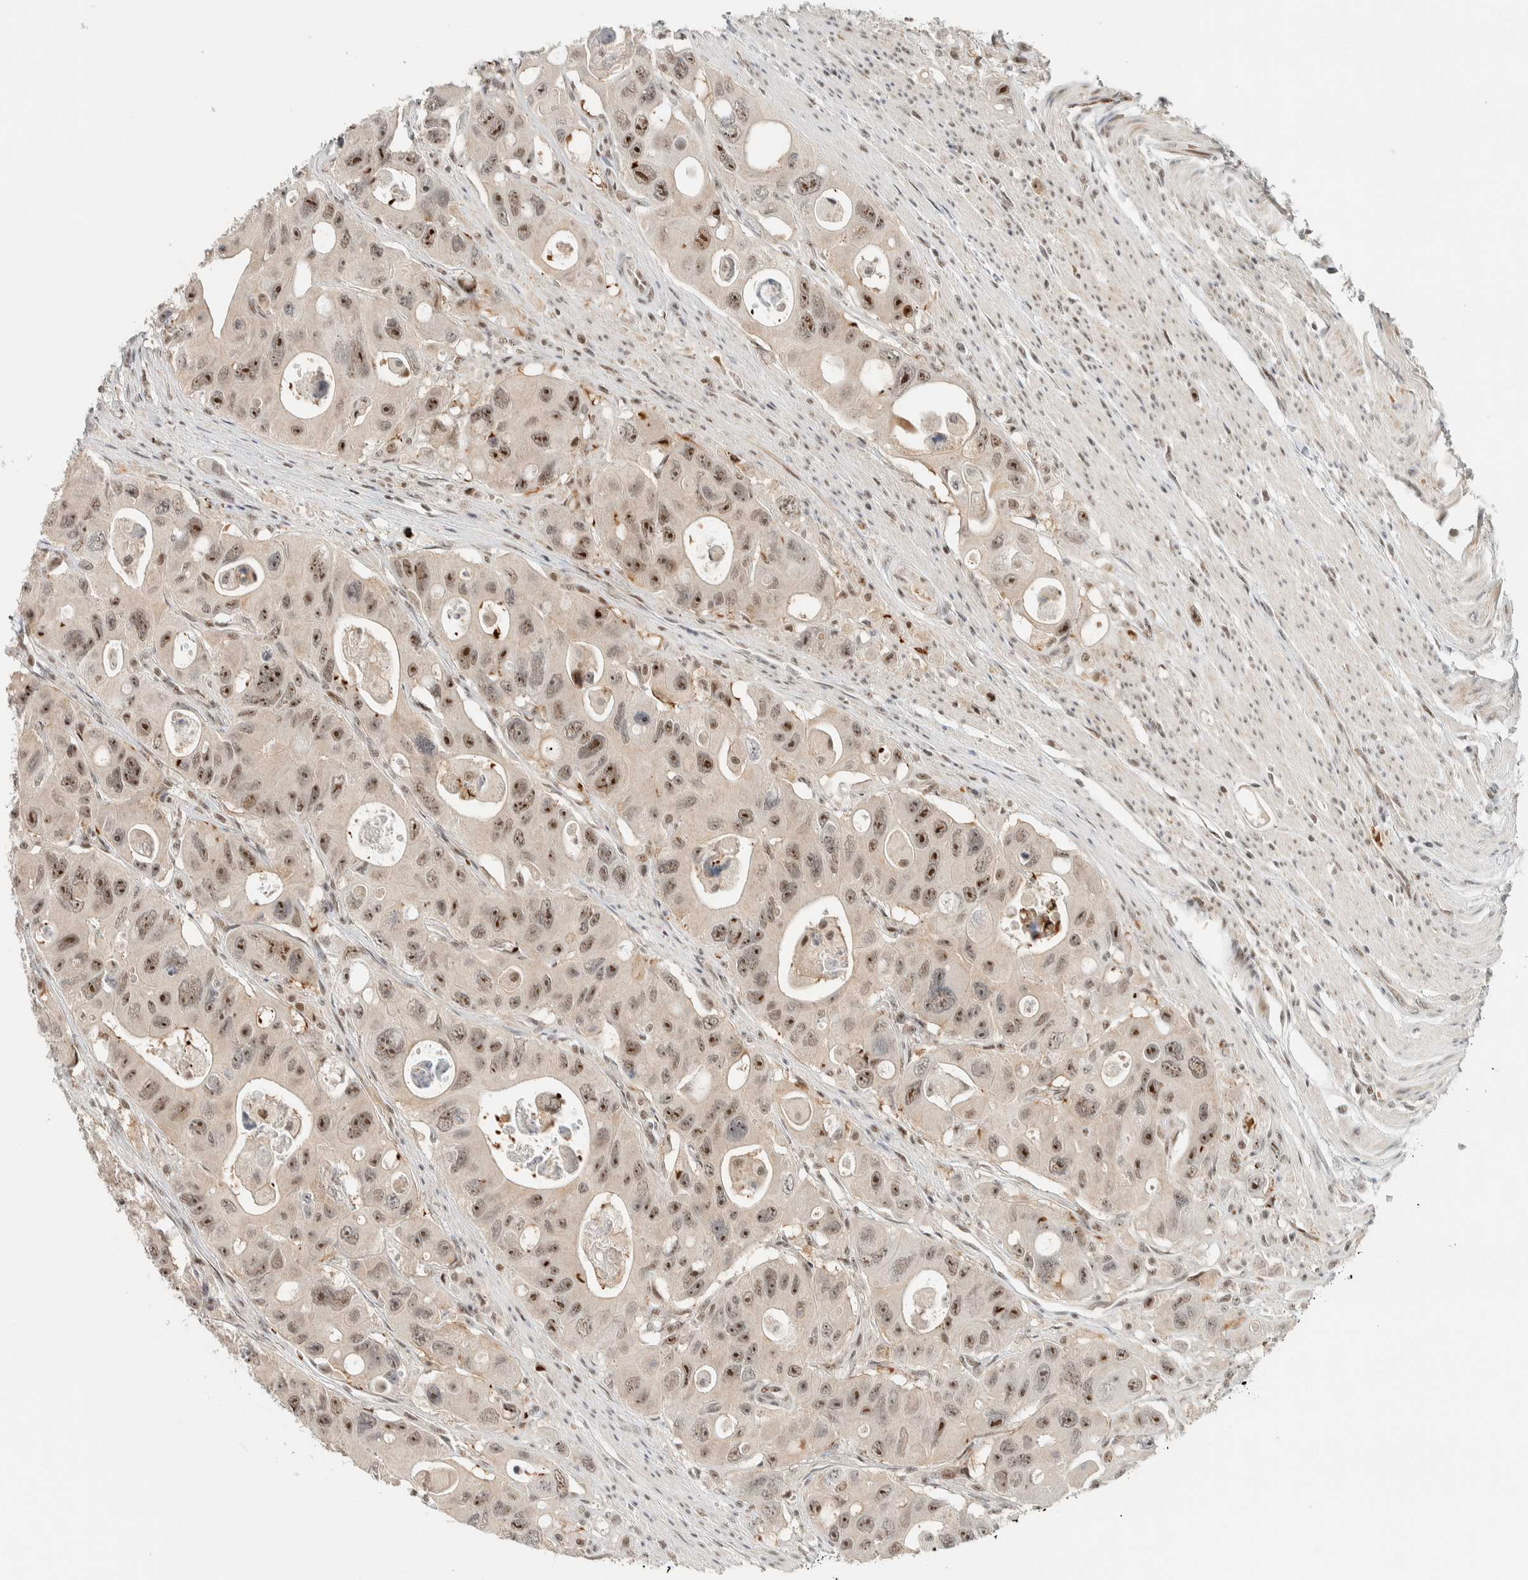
{"staining": {"intensity": "strong", "quantity": ">75%", "location": "nuclear"}, "tissue": "colorectal cancer", "cell_type": "Tumor cells", "image_type": "cancer", "snomed": [{"axis": "morphology", "description": "Adenocarcinoma, NOS"}, {"axis": "topography", "description": "Colon"}], "caption": "Immunohistochemistry (IHC) photomicrograph of neoplastic tissue: colorectal cancer (adenocarcinoma) stained using immunohistochemistry shows high levels of strong protein expression localized specifically in the nuclear of tumor cells, appearing as a nuclear brown color.", "gene": "ZBTB2", "patient": {"sex": "female", "age": 46}}